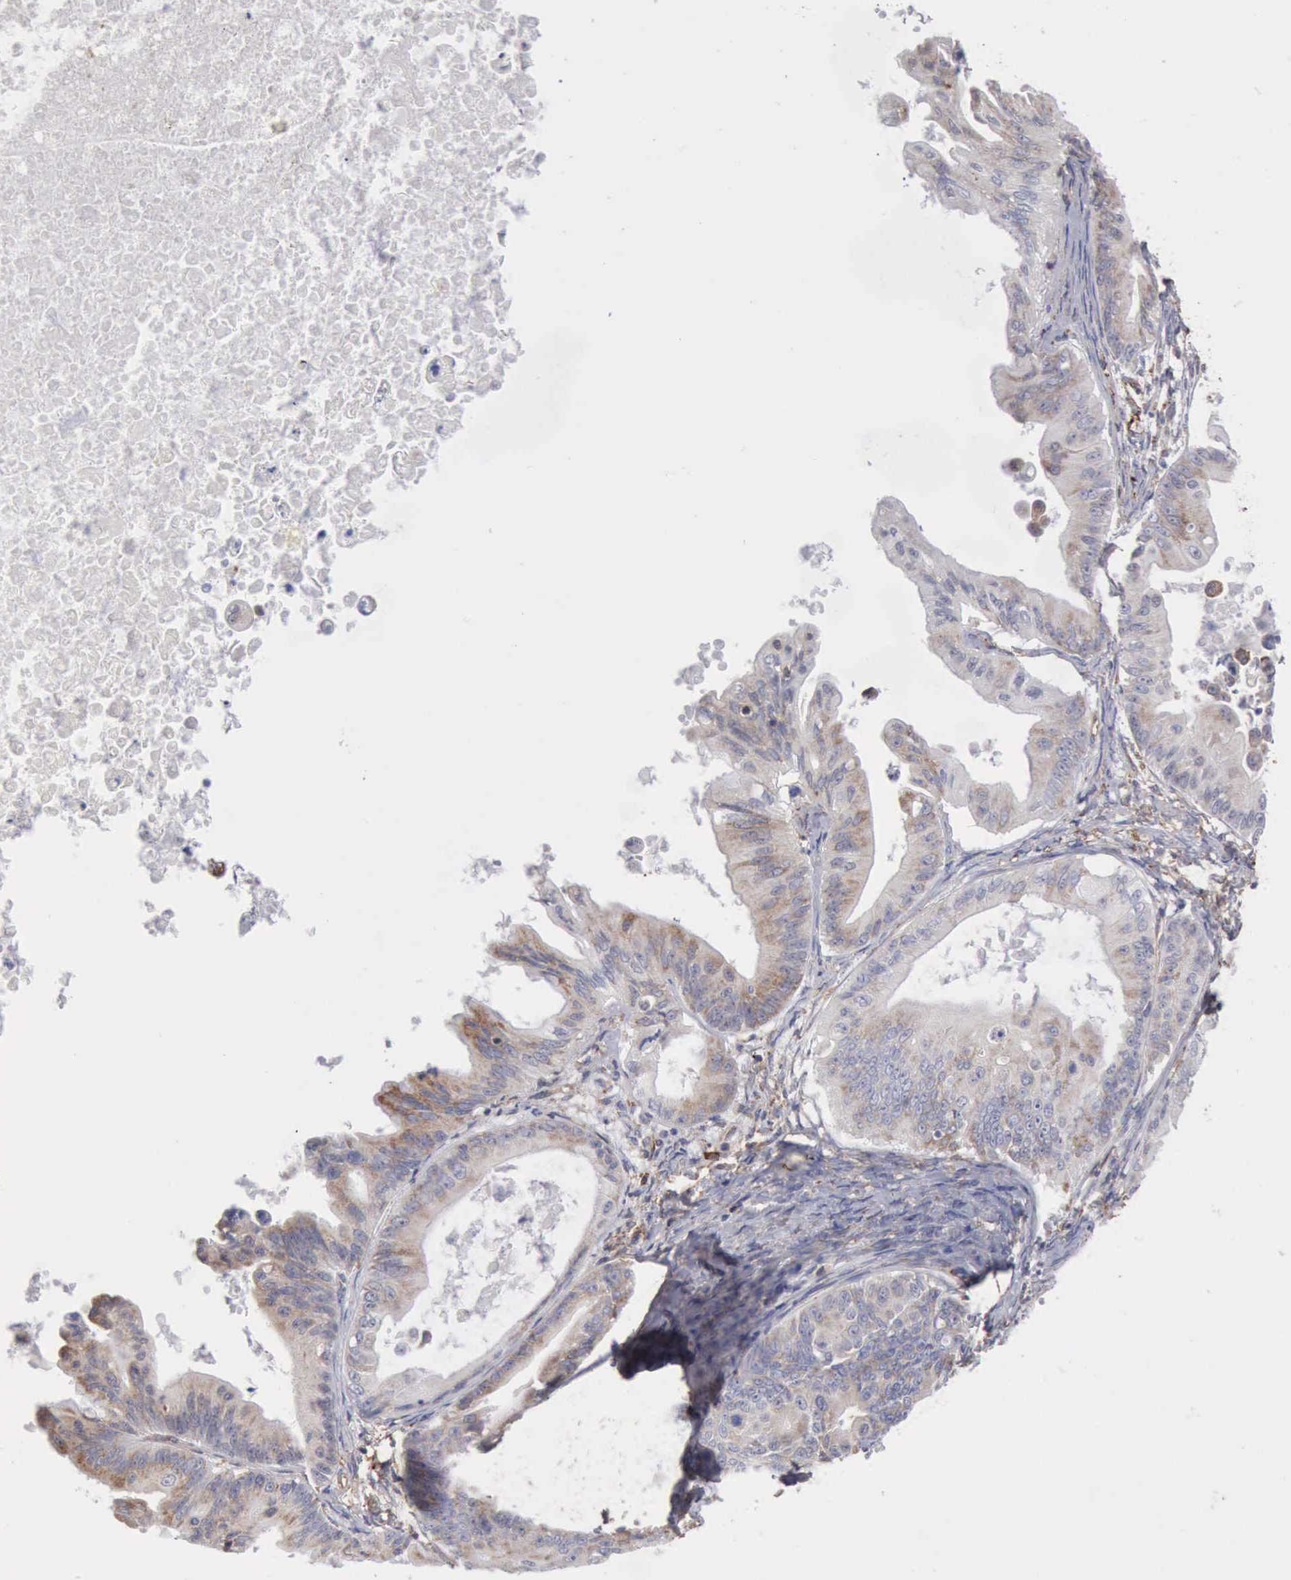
{"staining": {"intensity": "weak", "quantity": "<25%", "location": "cytoplasmic/membranous"}, "tissue": "ovarian cancer", "cell_type": "Tumor cells", "image_type": "cancer", "snomed": [{"axis": "morphology", "description": "Cystadenocarcinoma, mucinous, NOS"}, {"axis": "topography", "description": "Ovary"}], "caption": "Mucinous cystadenocarcinoma (ovarian) was stained to show a protein in brown. There is no significant staining in tumor cells. The staining is performed using DAB brown chromogen with nuclei counter-stained in using hematoxylin.", "gene": "GPR101", "patient": {"sex": "female", "age": 37}}